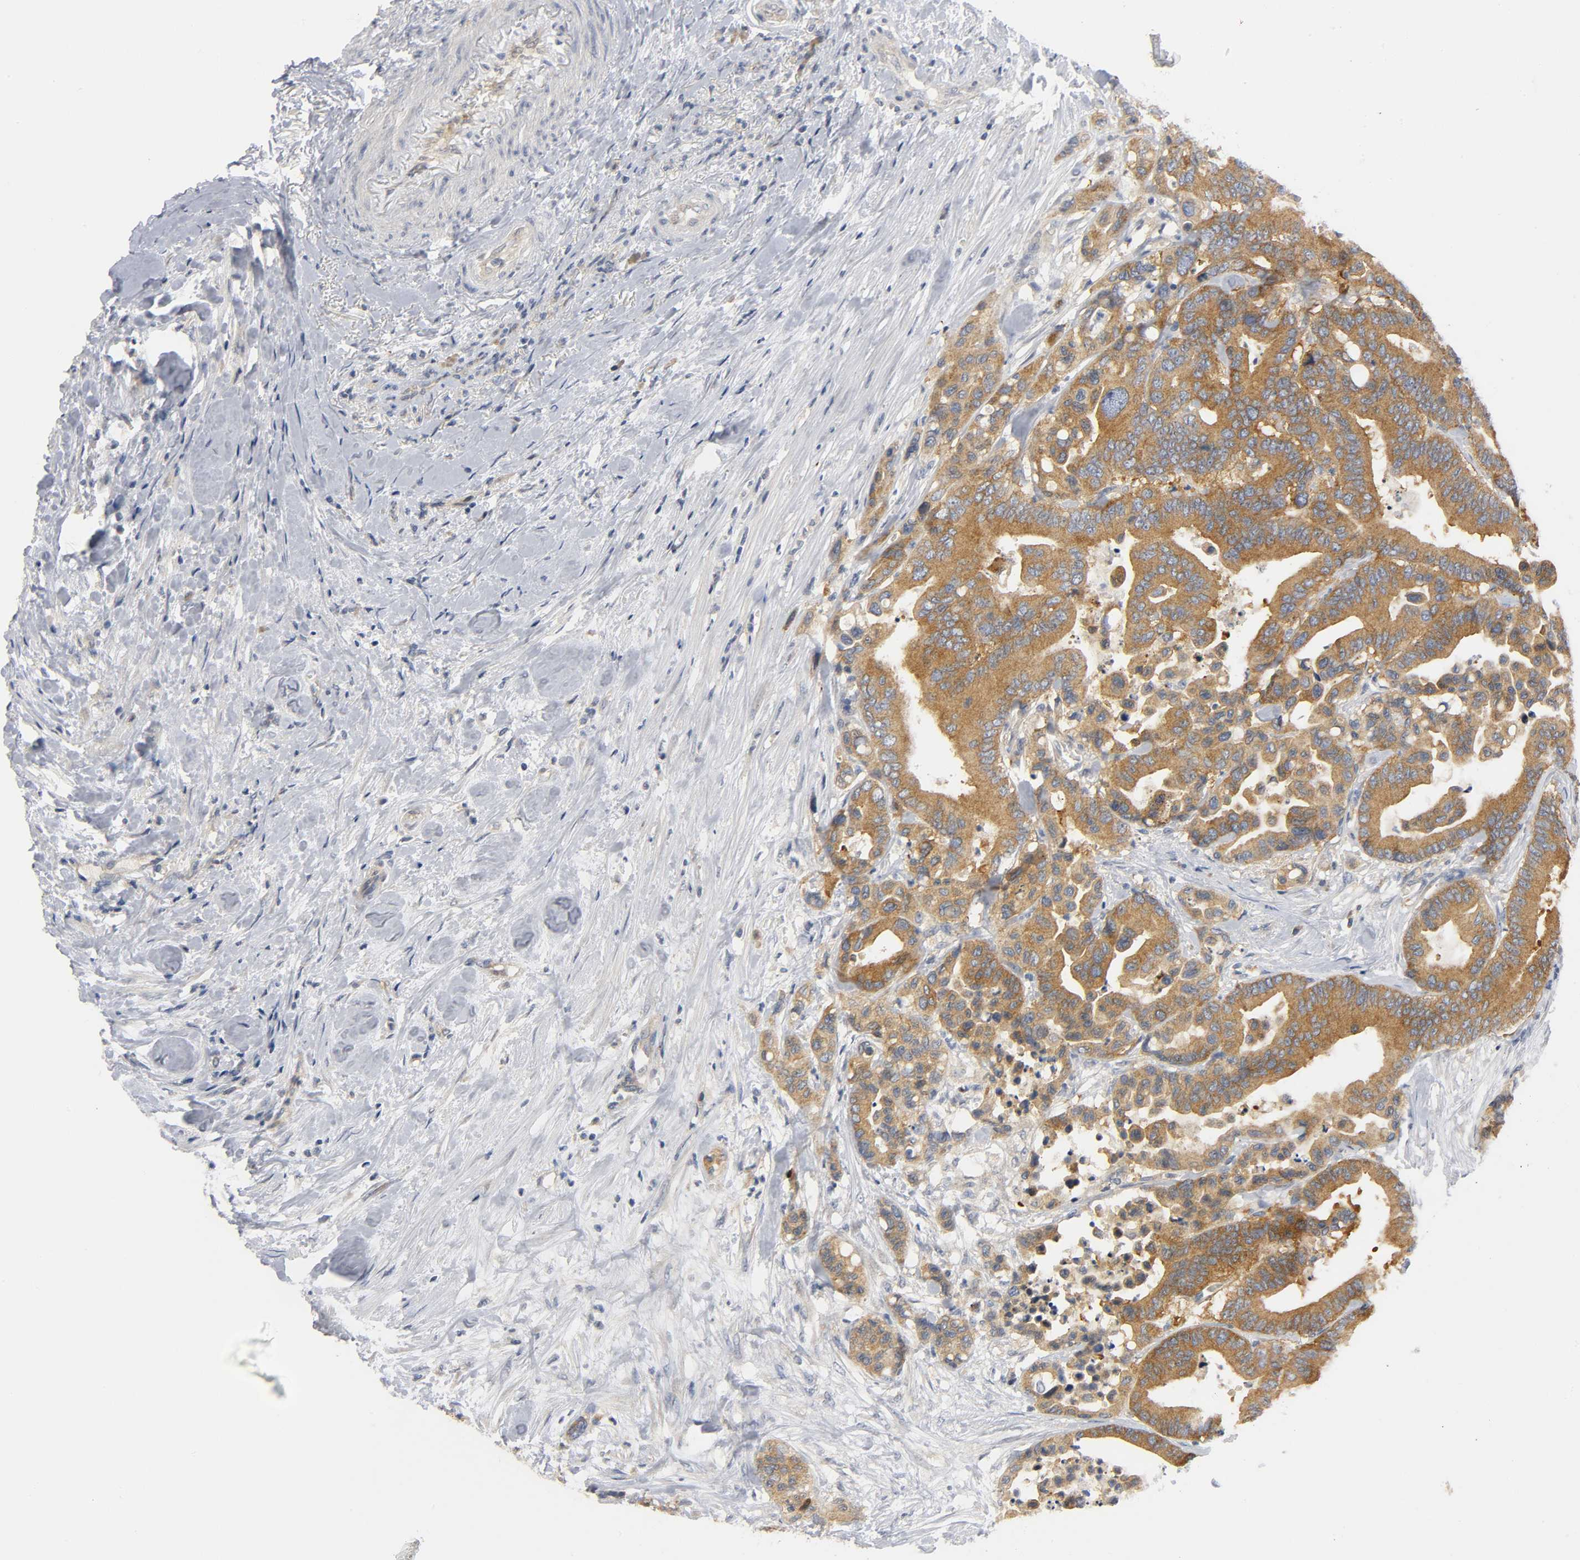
{"staining": {"intensity": "moderate", "quantity": ">75%", "location": "cytoplasmic/membranous"}, "tissue": "colorectal cancer", "cell_type": "Tumor cells", "image_type": "cancer", "snomed": [{"axis": "morphology", "description": "Adenocarcinoma, NOS"}, {"axis": "topography", "description": "Colon"}], "caption": "Adenocarcinoma (colorectal) stained with immunohistochemistry displays moderate cytoplasmic/membranous positivity in about >75% of tumor cells. Immunohistochemistry stains the protein of interest in brown and the nuclei are stained blue.", "gene": "HDAC6", "patient": {"sex": "male", "age": 82}}